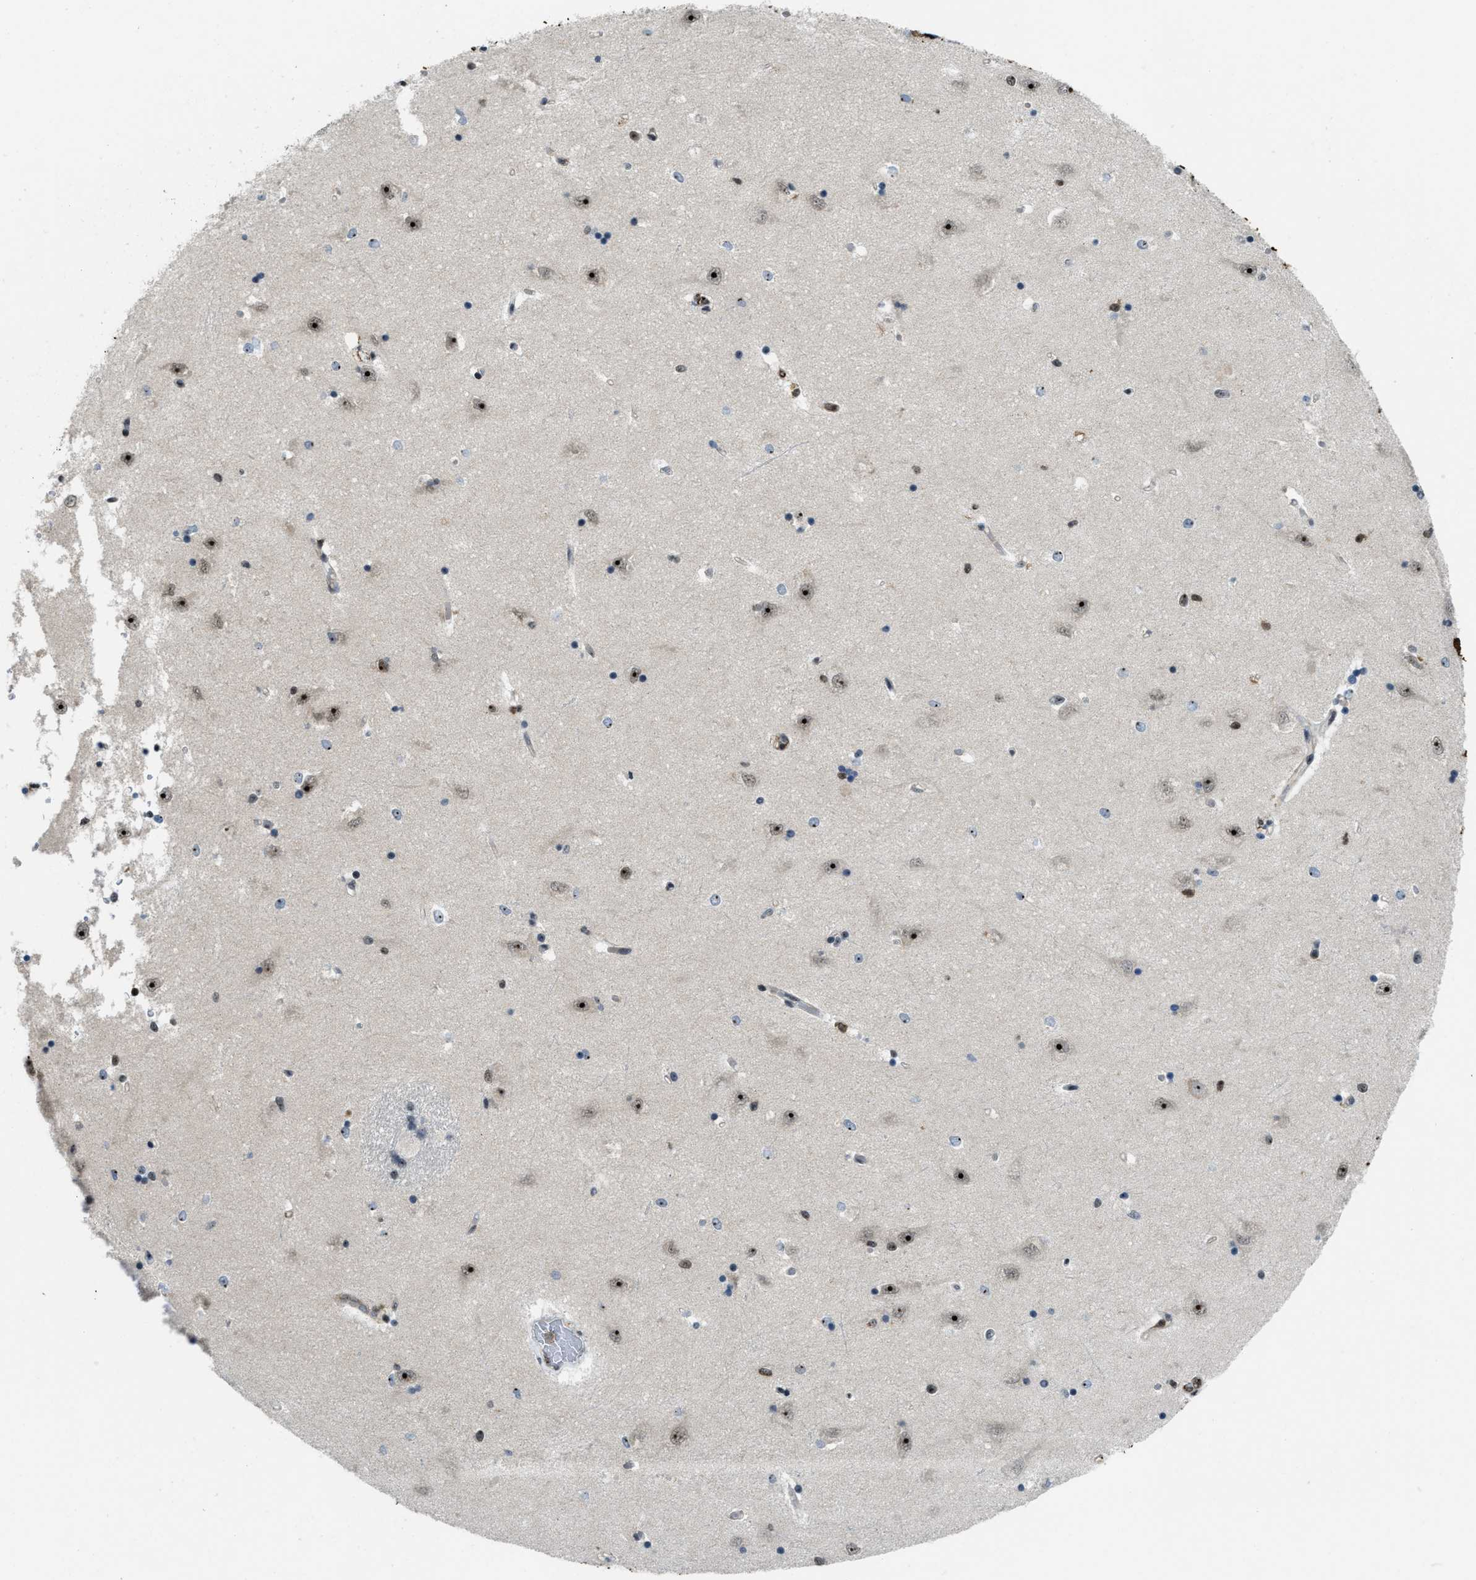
{"staining": {"intensity": "moderate", "quantity": "25%-75%", "location": "nuclear"}, "tissue": "hippocampus", "cell_type": "Glial cells", "image_type": "normal", "snomed": [{"axis": "morphology", "description": "Normal tissue, NOS"}, {"axis": "topography", "description": "Hippocampus"}], "caption": "Protein staining of normal hippocampus shows moderate nuclear staining in approximately 25%-75% of glial cells.", "gene": "E2F1", "patient": {"sex": "male", "age": 45}}